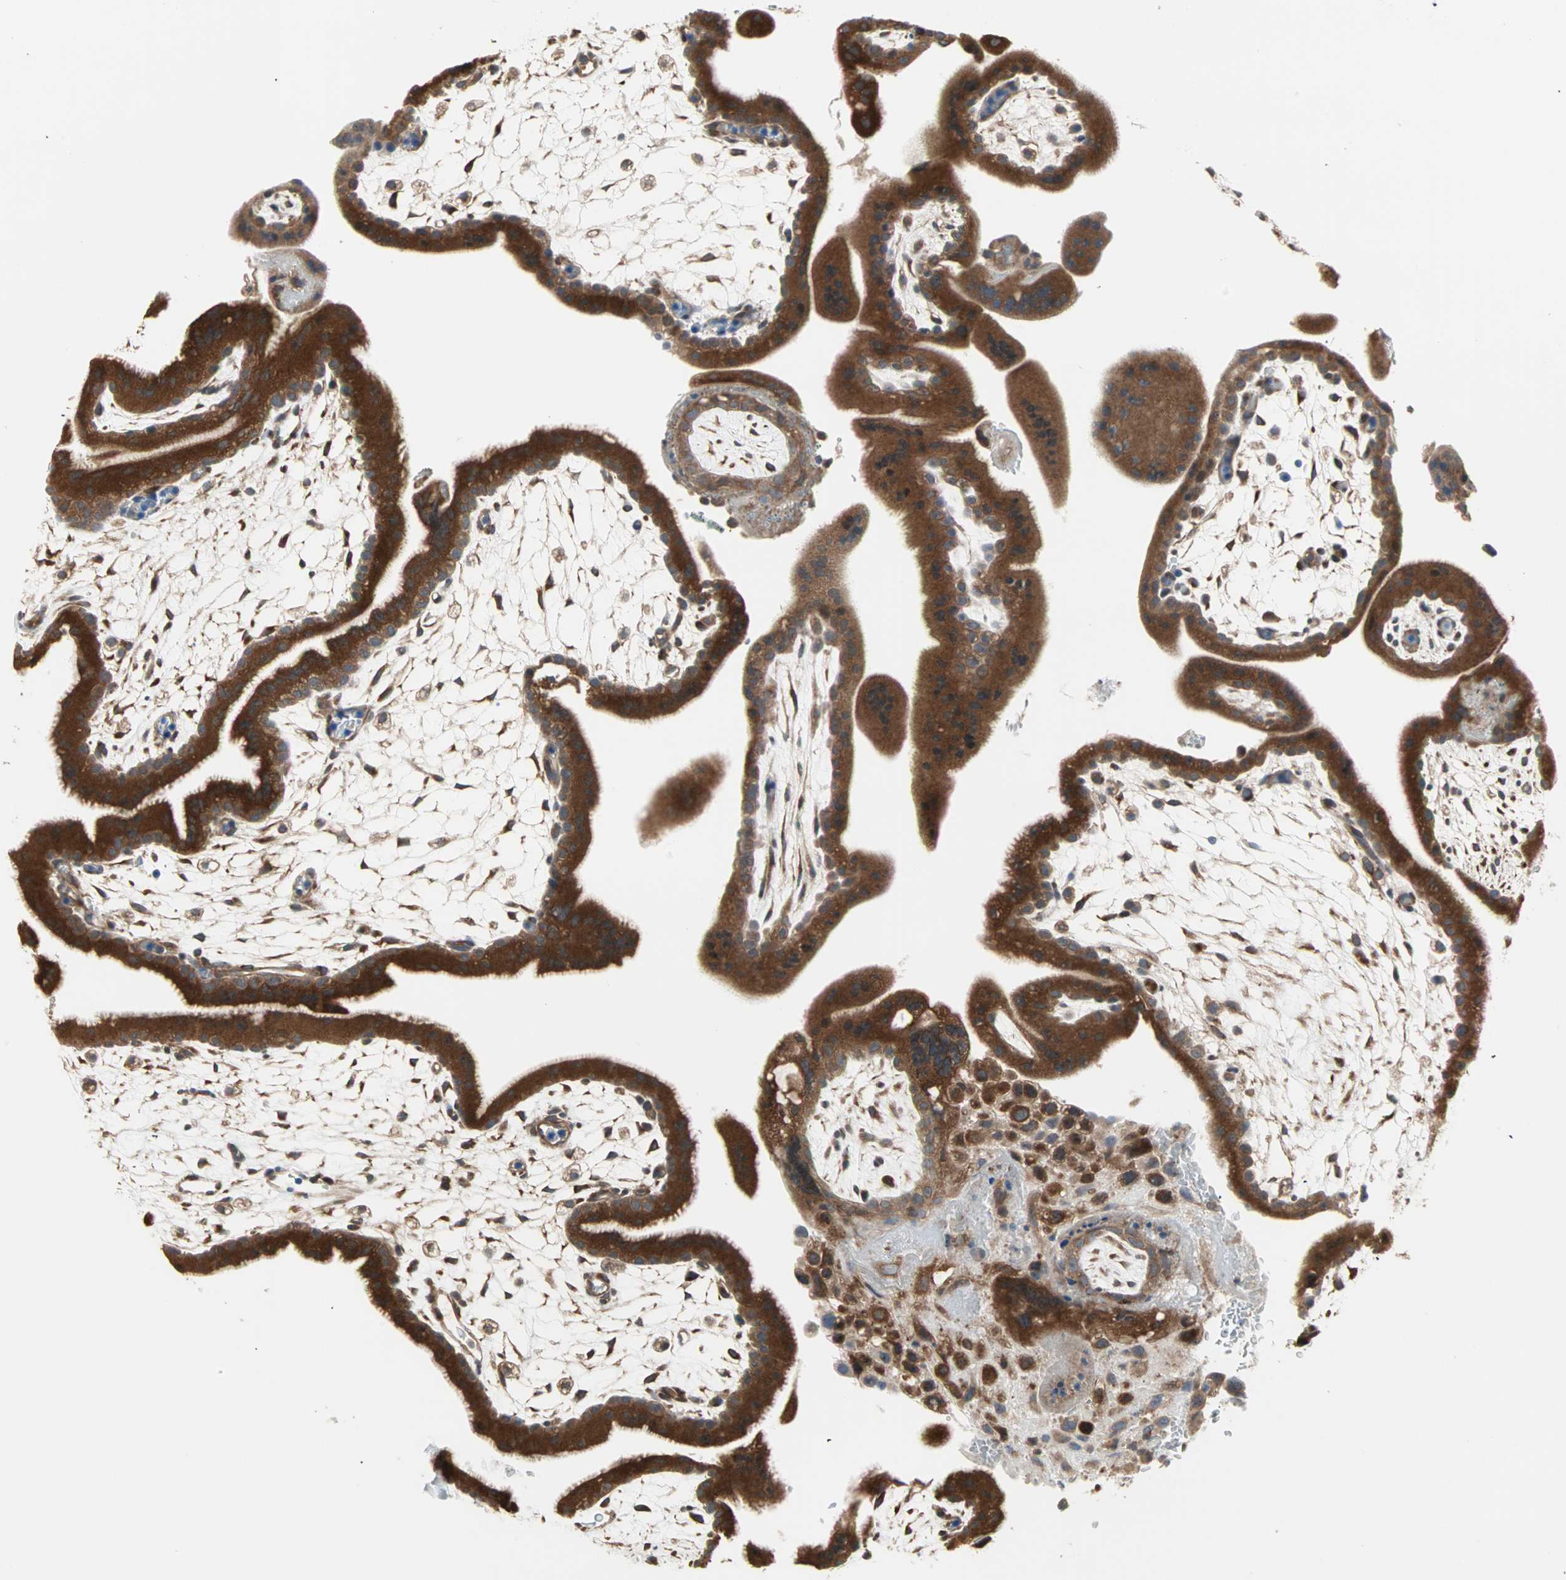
{"staining": {"intensity": "moderate", "quantity": ">75%", "location": "cytoplasmic/membranous"}, "tissue": "placenta", "cell_type": "Decidual cells", "image_type": "normal", "snomed": [{"axis": "morphology", "description": "Normal tissue, NOS"}, {"axis": "topography", "description": "Placenta"}], "caption": "Immunohistochemistry (DAB (3,3'-diaminobenzidine)) staining of normal placenta exhibits moderate cytoplasmic/membranous protein expression in approximately >75% of decidual cells.", "gene": "SAR1A", "patient": {"sex": "female", "age": 35}}